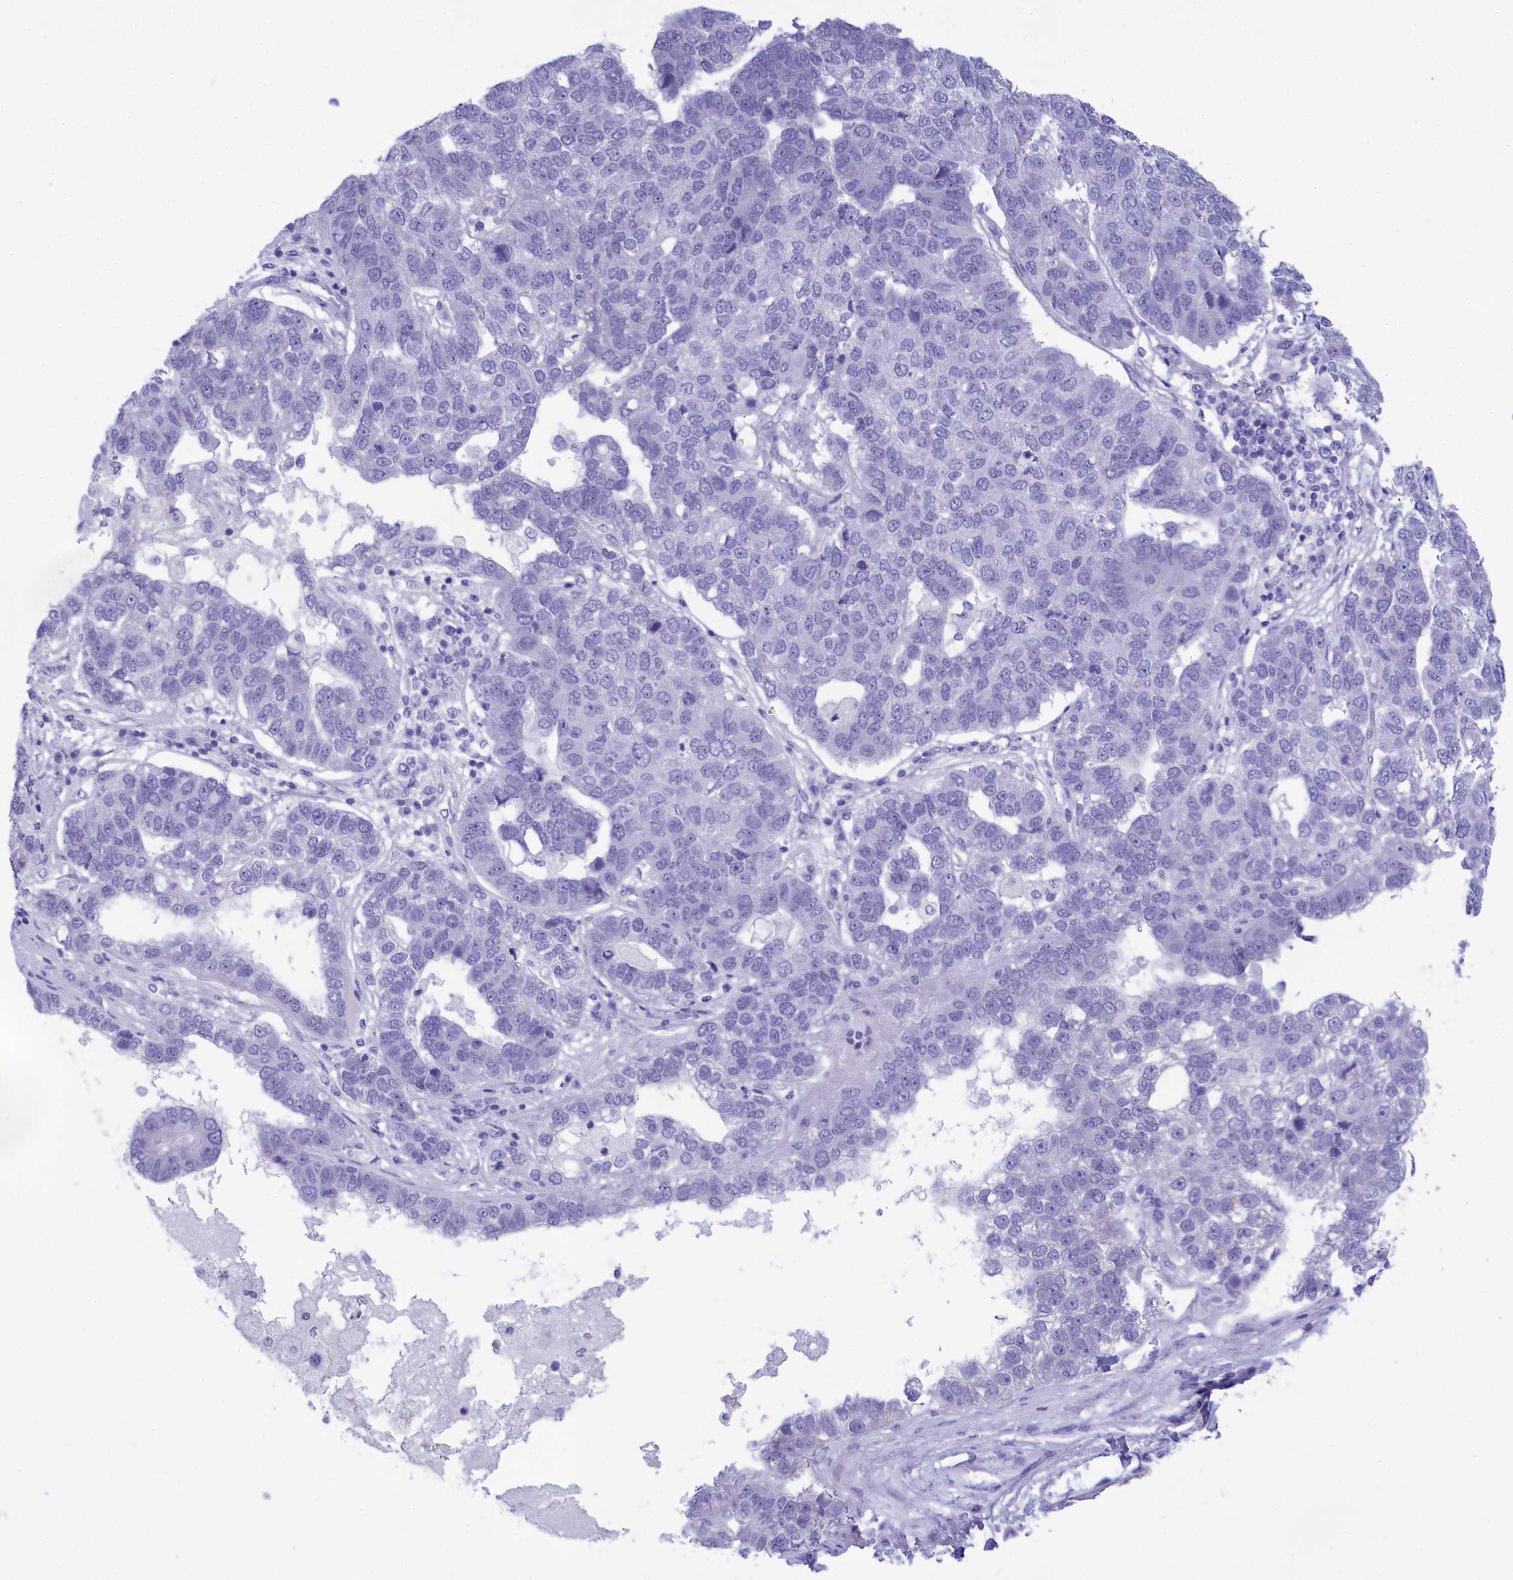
{"staining": {"intensity": "negative", "quantity": "none", "location": "none"}, "tissue": "pancreatic cancer", "cell_type": "Tumor cells", "image_type": "cancer", "snomed": [{"axis": "morphology", "description": "Adenocarcinoma, NOS"}, {"axis": "topography", "description": "Pancreas"}], "caption": "High magnification brightfield microscopy of pancreatic adenocarcinoma stained with DAB (brown) and counterstained with hematoxylin (blue): tumor cells show no significant staining. The staining is performed using DAB brown chromogen with nuclei counter-stained in using hematoxylin.", "gene": "TACSTD2", "patient": {"sex": "female", "age": 61}}